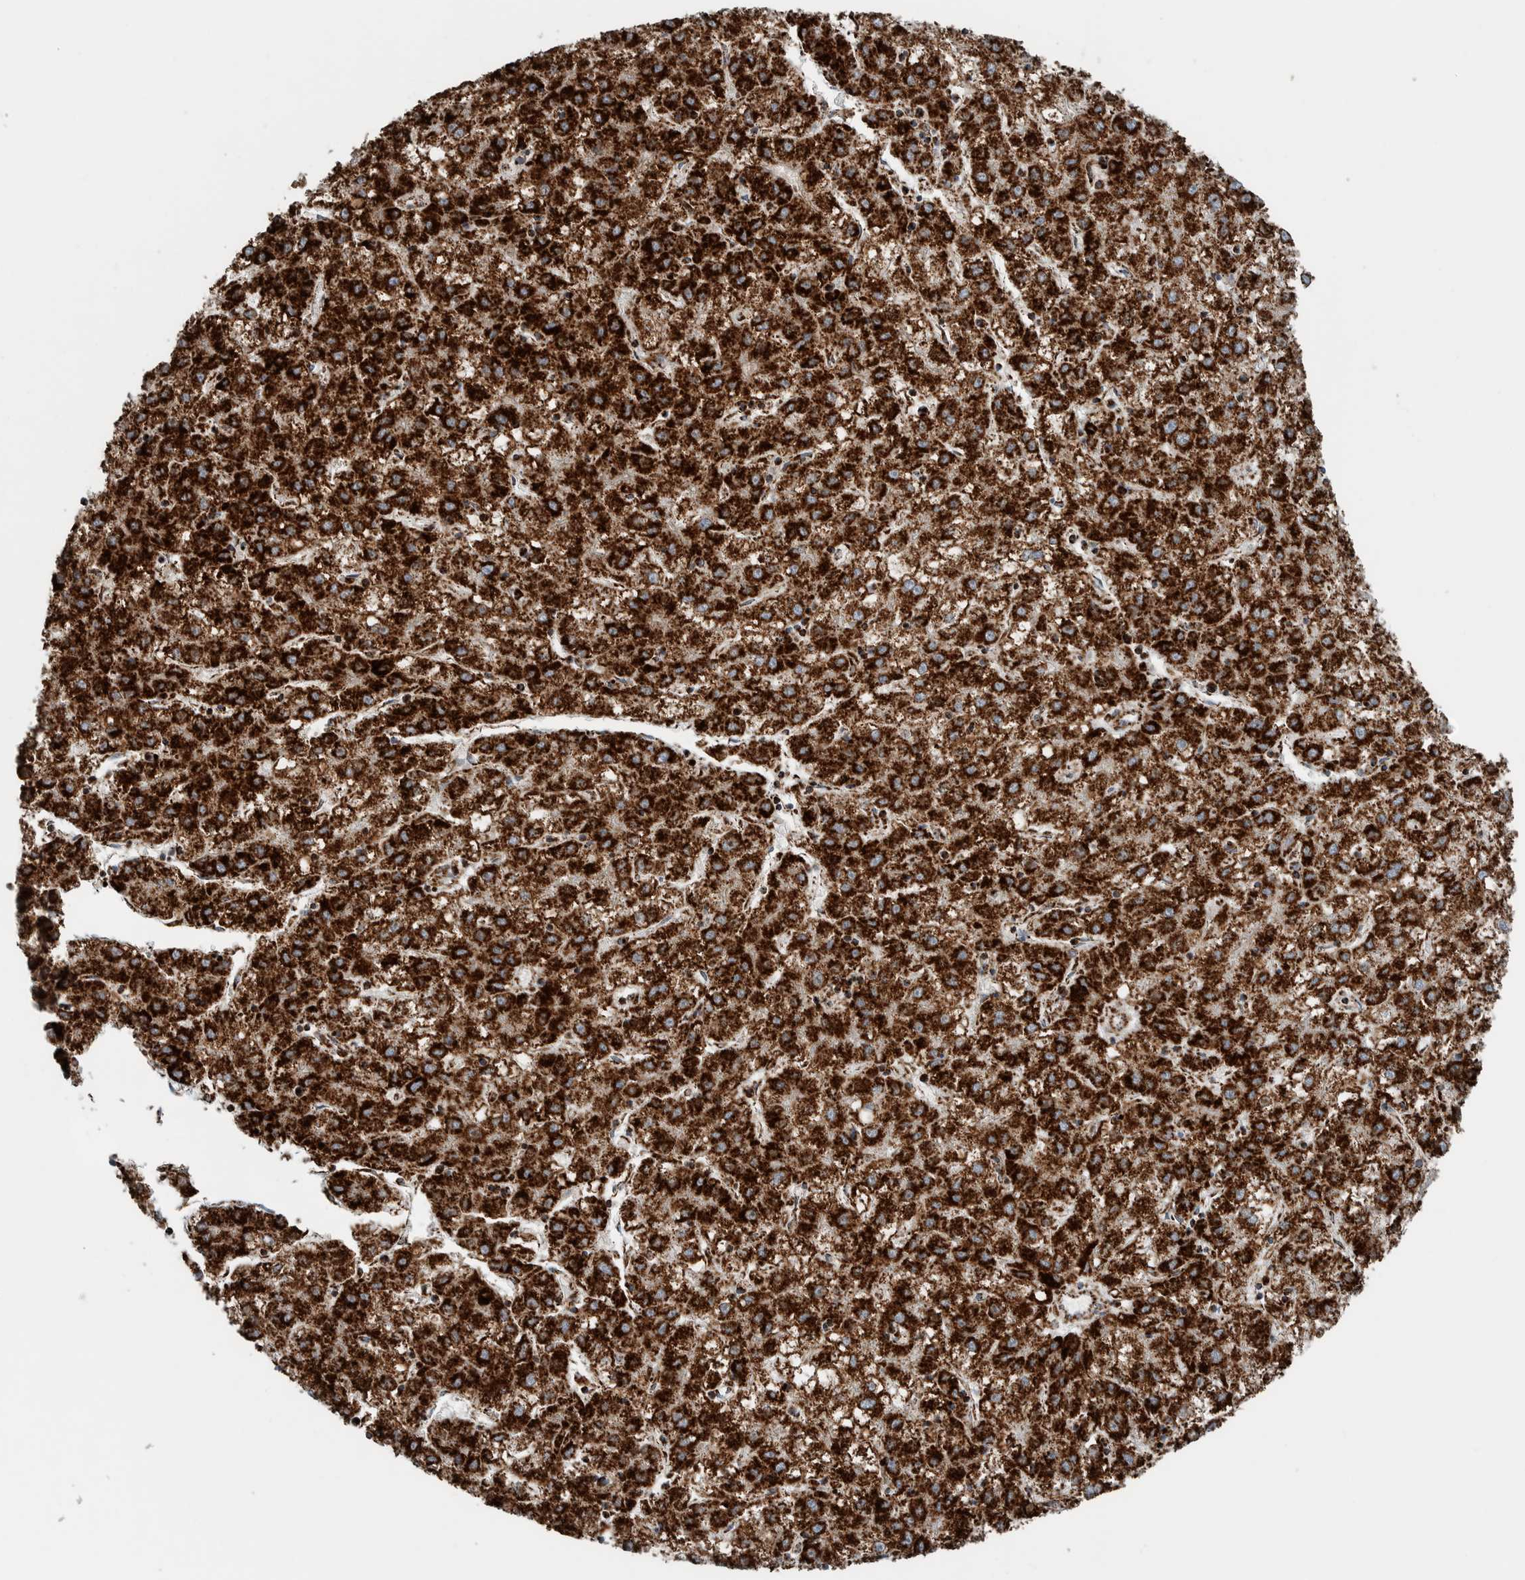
{"staining": {"intensity": "strong", "quantity": ">75%", "location": "cytoplasmic/membranous"}, "tissue": "liver cancer", "cell_type": "Tumor cells", "image_type": "cancer", "snomed": [{"axis": "morphology", "description": "Carcinoma, Hepatocellular, NOS"}, {"axis": "topography", "description": "Liver"}], "caption": "The micrograph exhibits immunohistochemical staining of hepatocellular carcinoma (liver). There is strong cytoplasmic/membranous expression is seen in about >75% of tumor cells.", "gene": "CNTROB", "patient": {"sex": "male", "age": 72}}